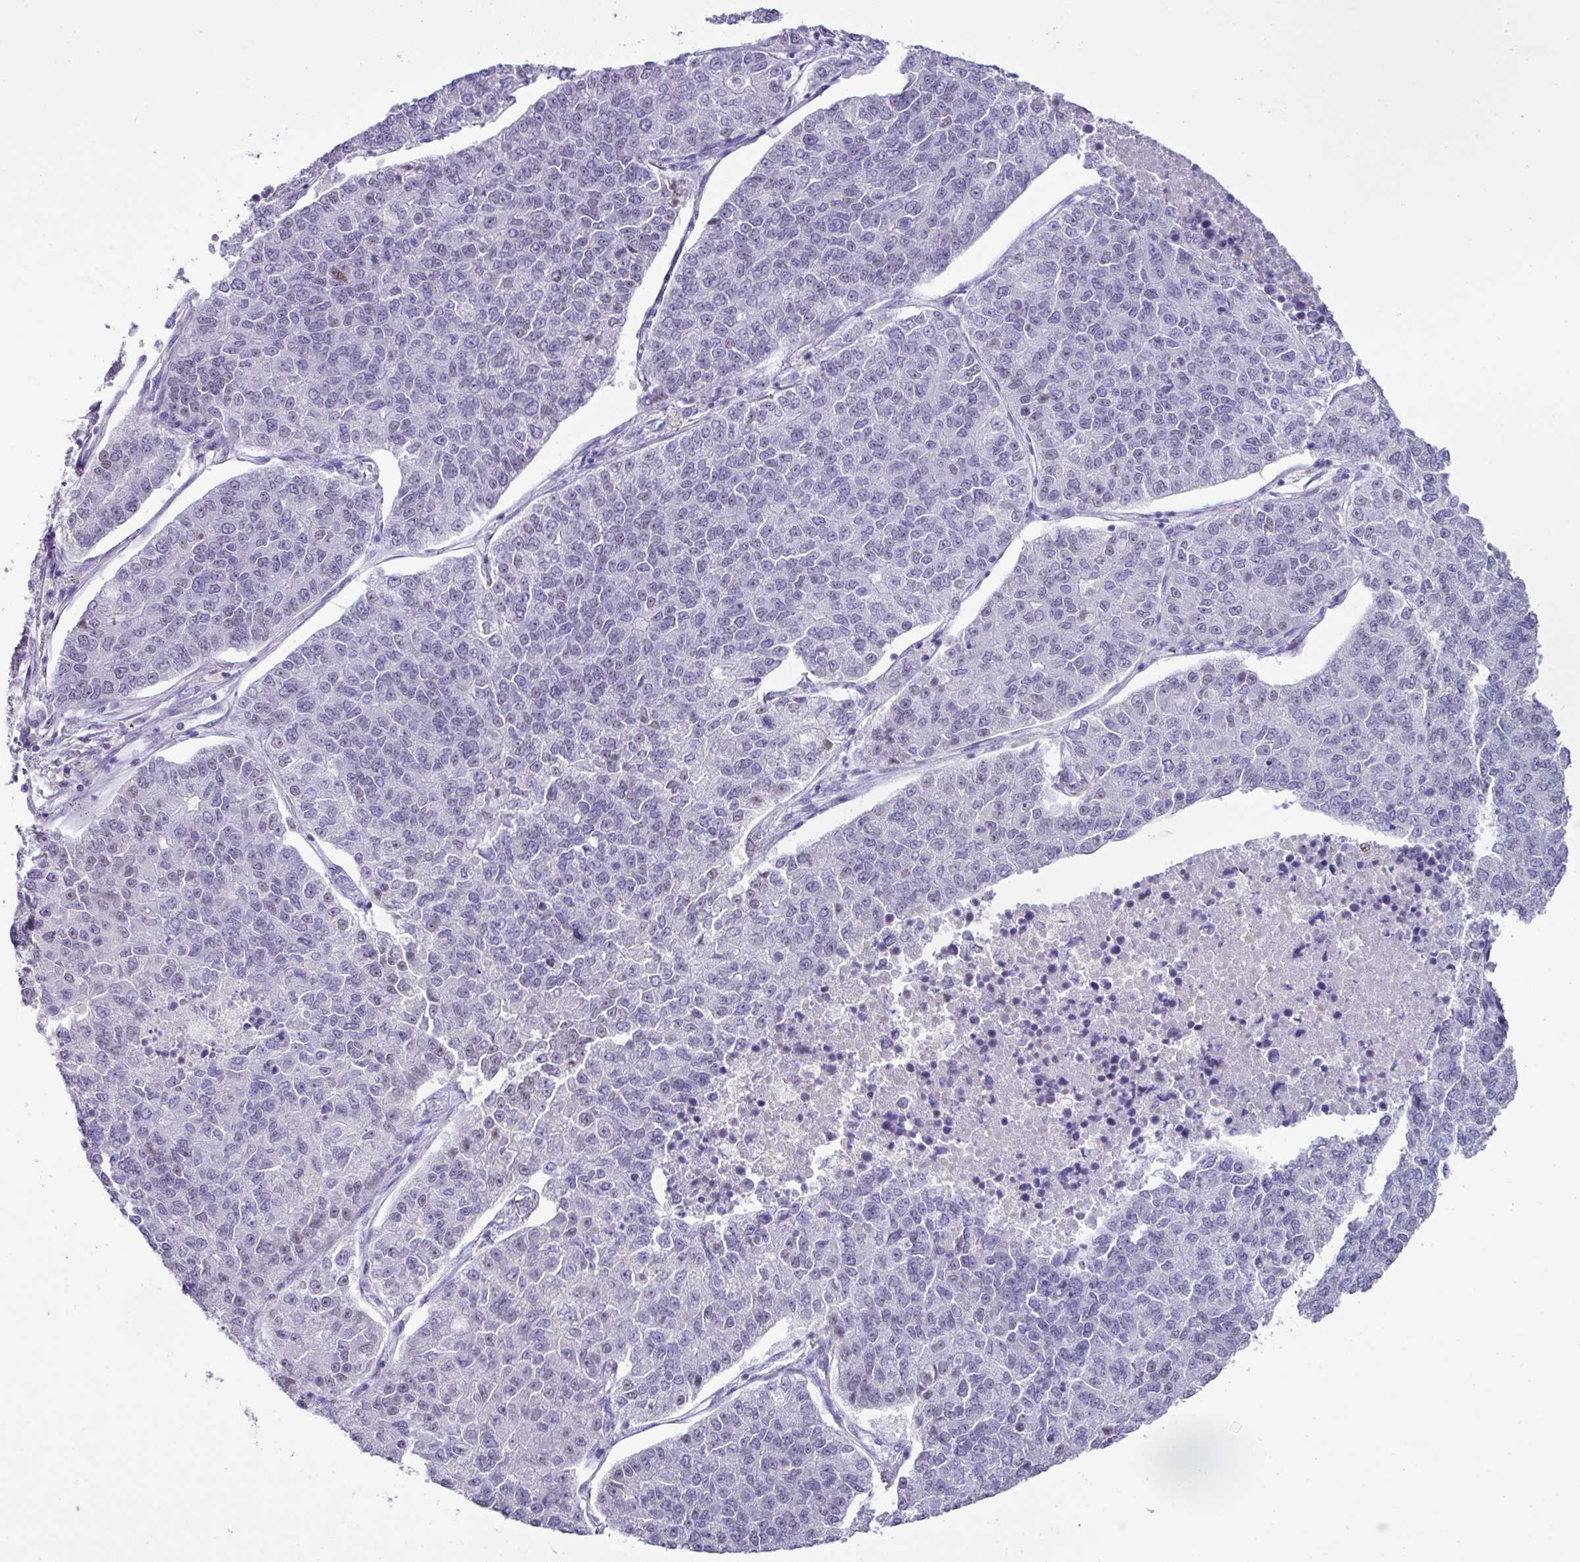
{"staining": {"intensity": "negative", "quantity": "none", "location": "none"}, "tissue": "lung cancer", "cell_type": "Tumor cells", "image_type": "cancer", "snomed": [{"axis": "morphology", "description": "Adenocarcinoma, NOS"}, {"axis": "topography", "description": "Lung"}], "caption": "This is an immunohistochemistry (IHC) histopathology image of human lung cancer. There is no staining in tumor cells.", "gene": "BCL11A", "patient": {"sex": "male", "age": 49}}